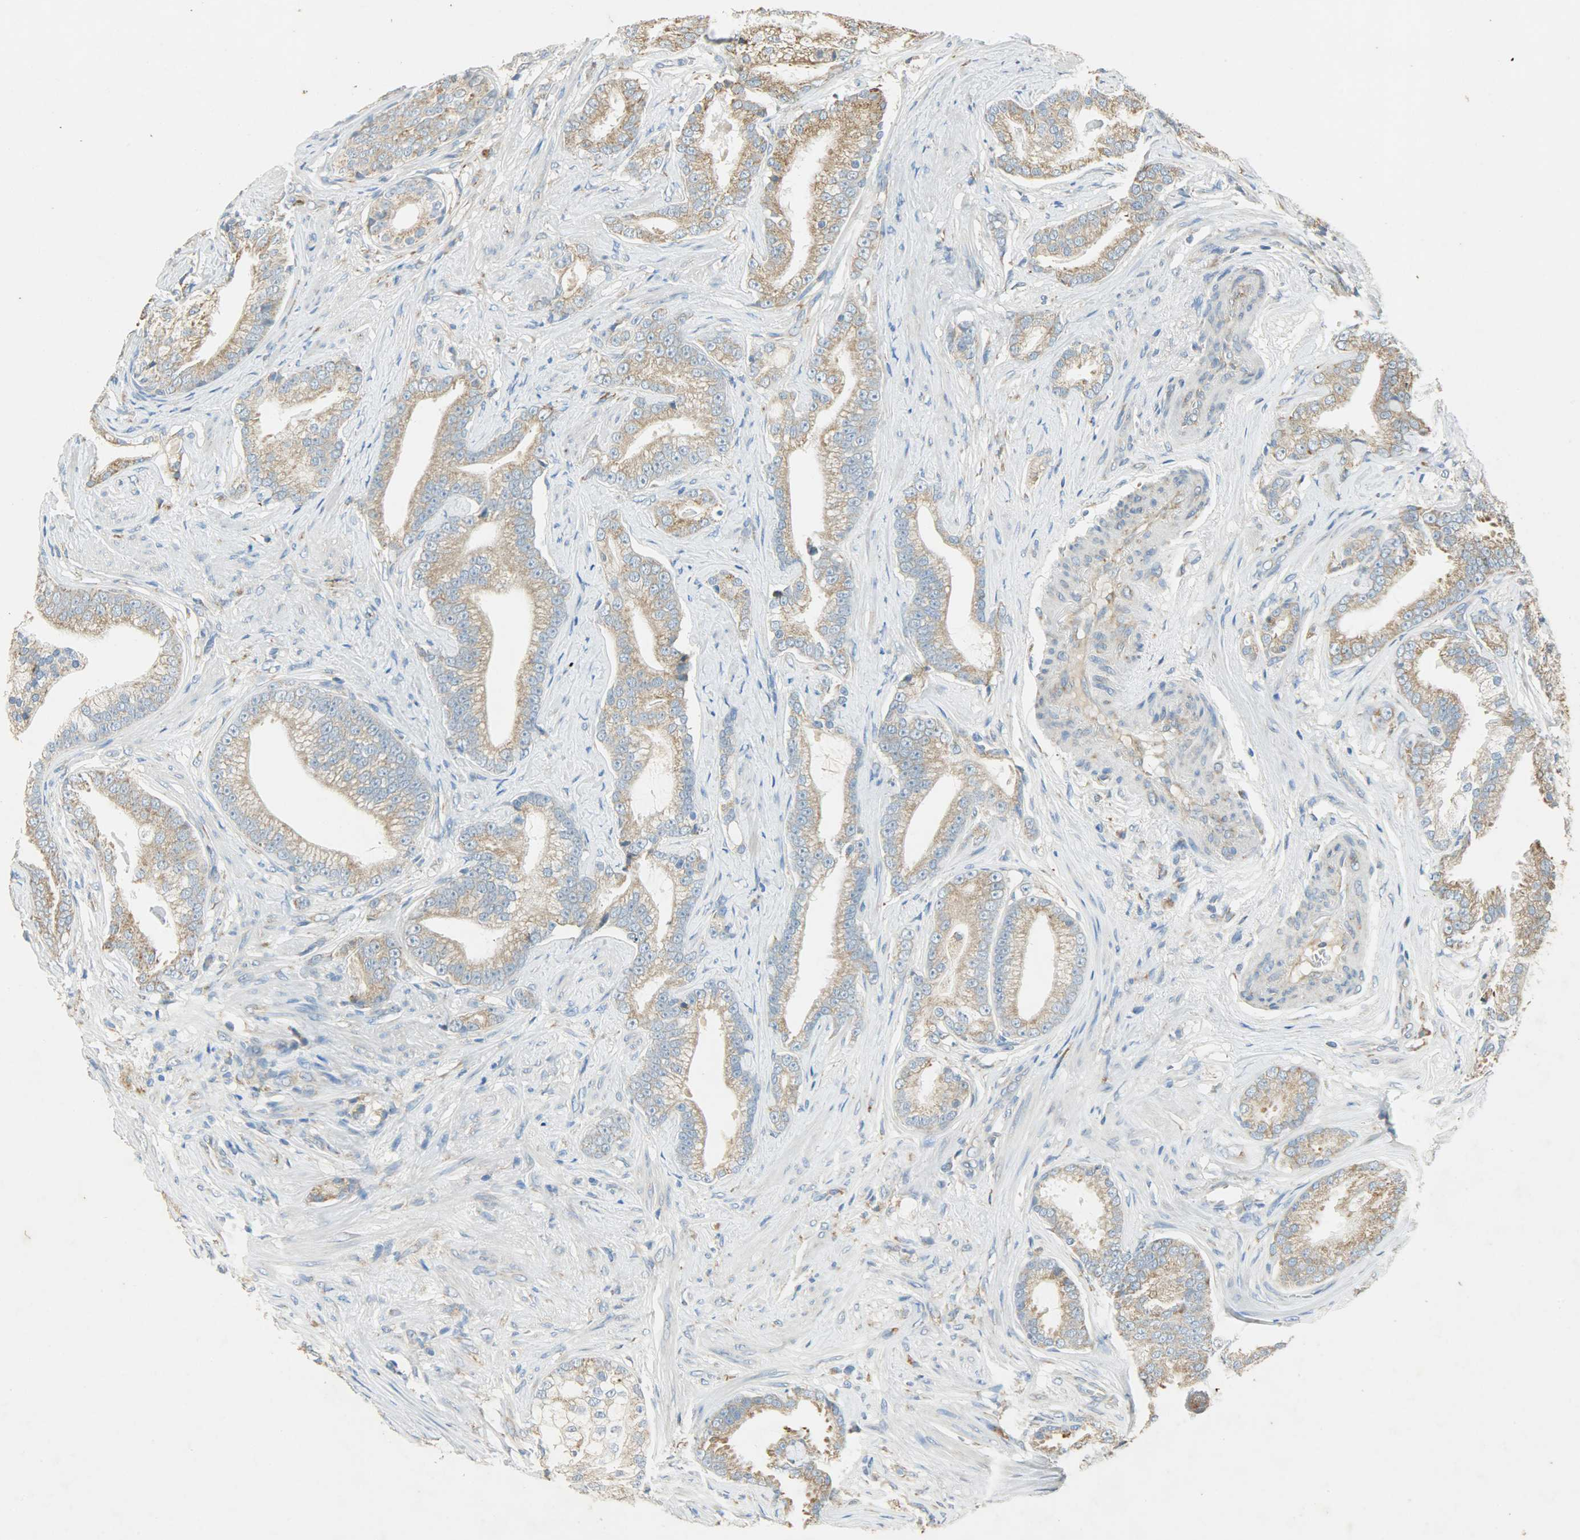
{"staining": {"intensity": "moderate", "quantity": "25%-75%", "location": "cytoplasmic/membranous"}, "tissue": "prostate cancer", "cell_type": "Tumor cells", "image_type": "cancer", "snomed": [{"axis": "morphology", "description": "Adenocarcinoma, Low grade"}, {"axis": "topography", "description": "Prostate"}], "caption": "IHC (DAB (3,3'-diaminobenzidine)) staining of human prostate adenocarcinoma (low-grade) demonstrates moderate cytoplasmic/membranous protein expression in approximately 25%-75% of tumor cells. (IHC, brightfield microscopy, high magnification).", "gene": "HSPA5", "patient": {"sex": "male", "age": 58}}